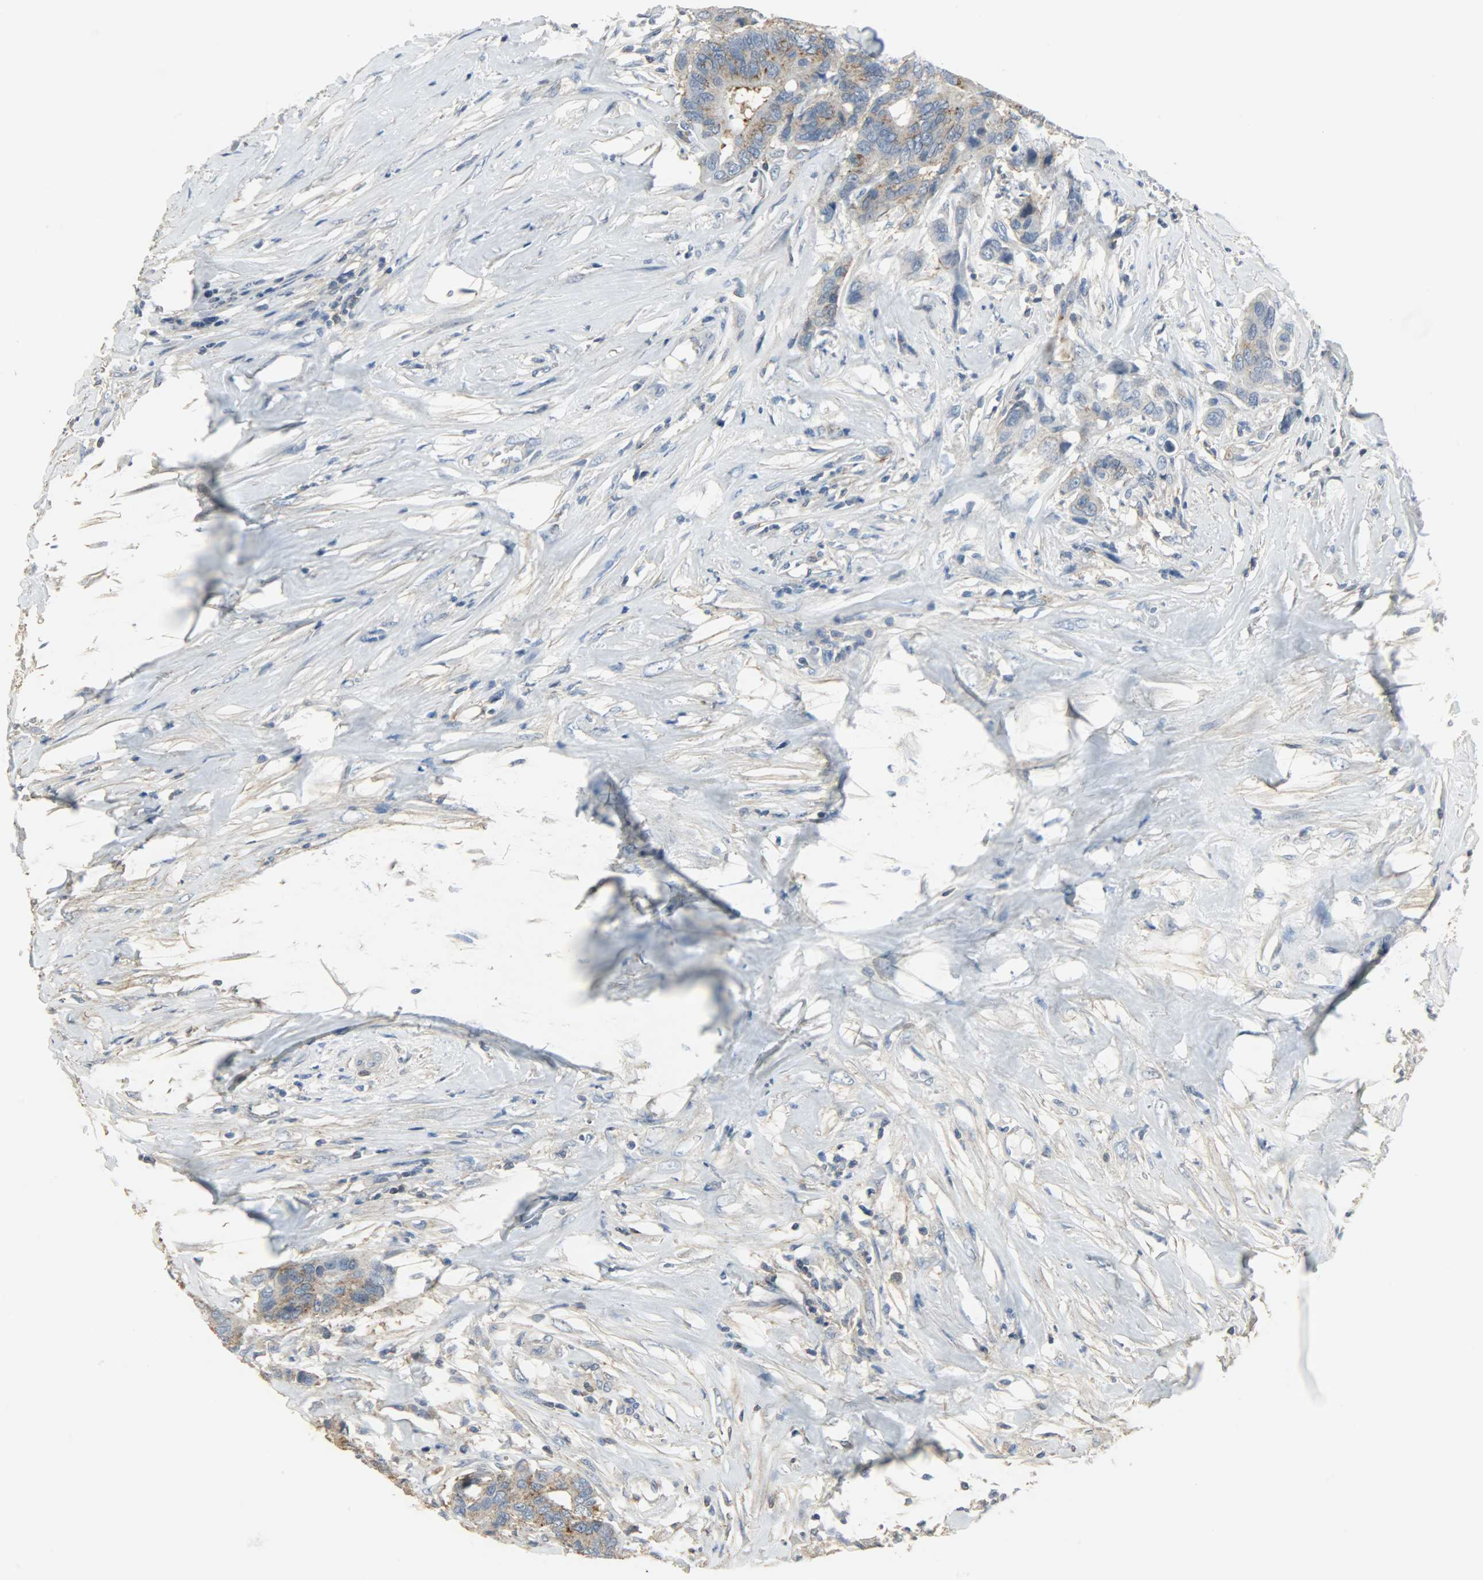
{"staining": {"intensity": "weak", "quantity": "25%-75%", "location": "cytoplasmic/membranous"}, "tissue": "colorectal cancer", "cell_type": "Tumor cells", "image_type": "cancer", "snomed": [{"axis": "morphology", "description": "Adenocarcinoma, NOS"}, {"axis": "topography", "description": "Rectum"}], "caption": "This is a histology image of IHC staining of colorectal cancer (adenocarcinoma), which shows weak expression in the cytoplasmic/membranous of tumor cells.", "gene": "DNAJA4", "patient": {"sex": "male", "age": 55}}